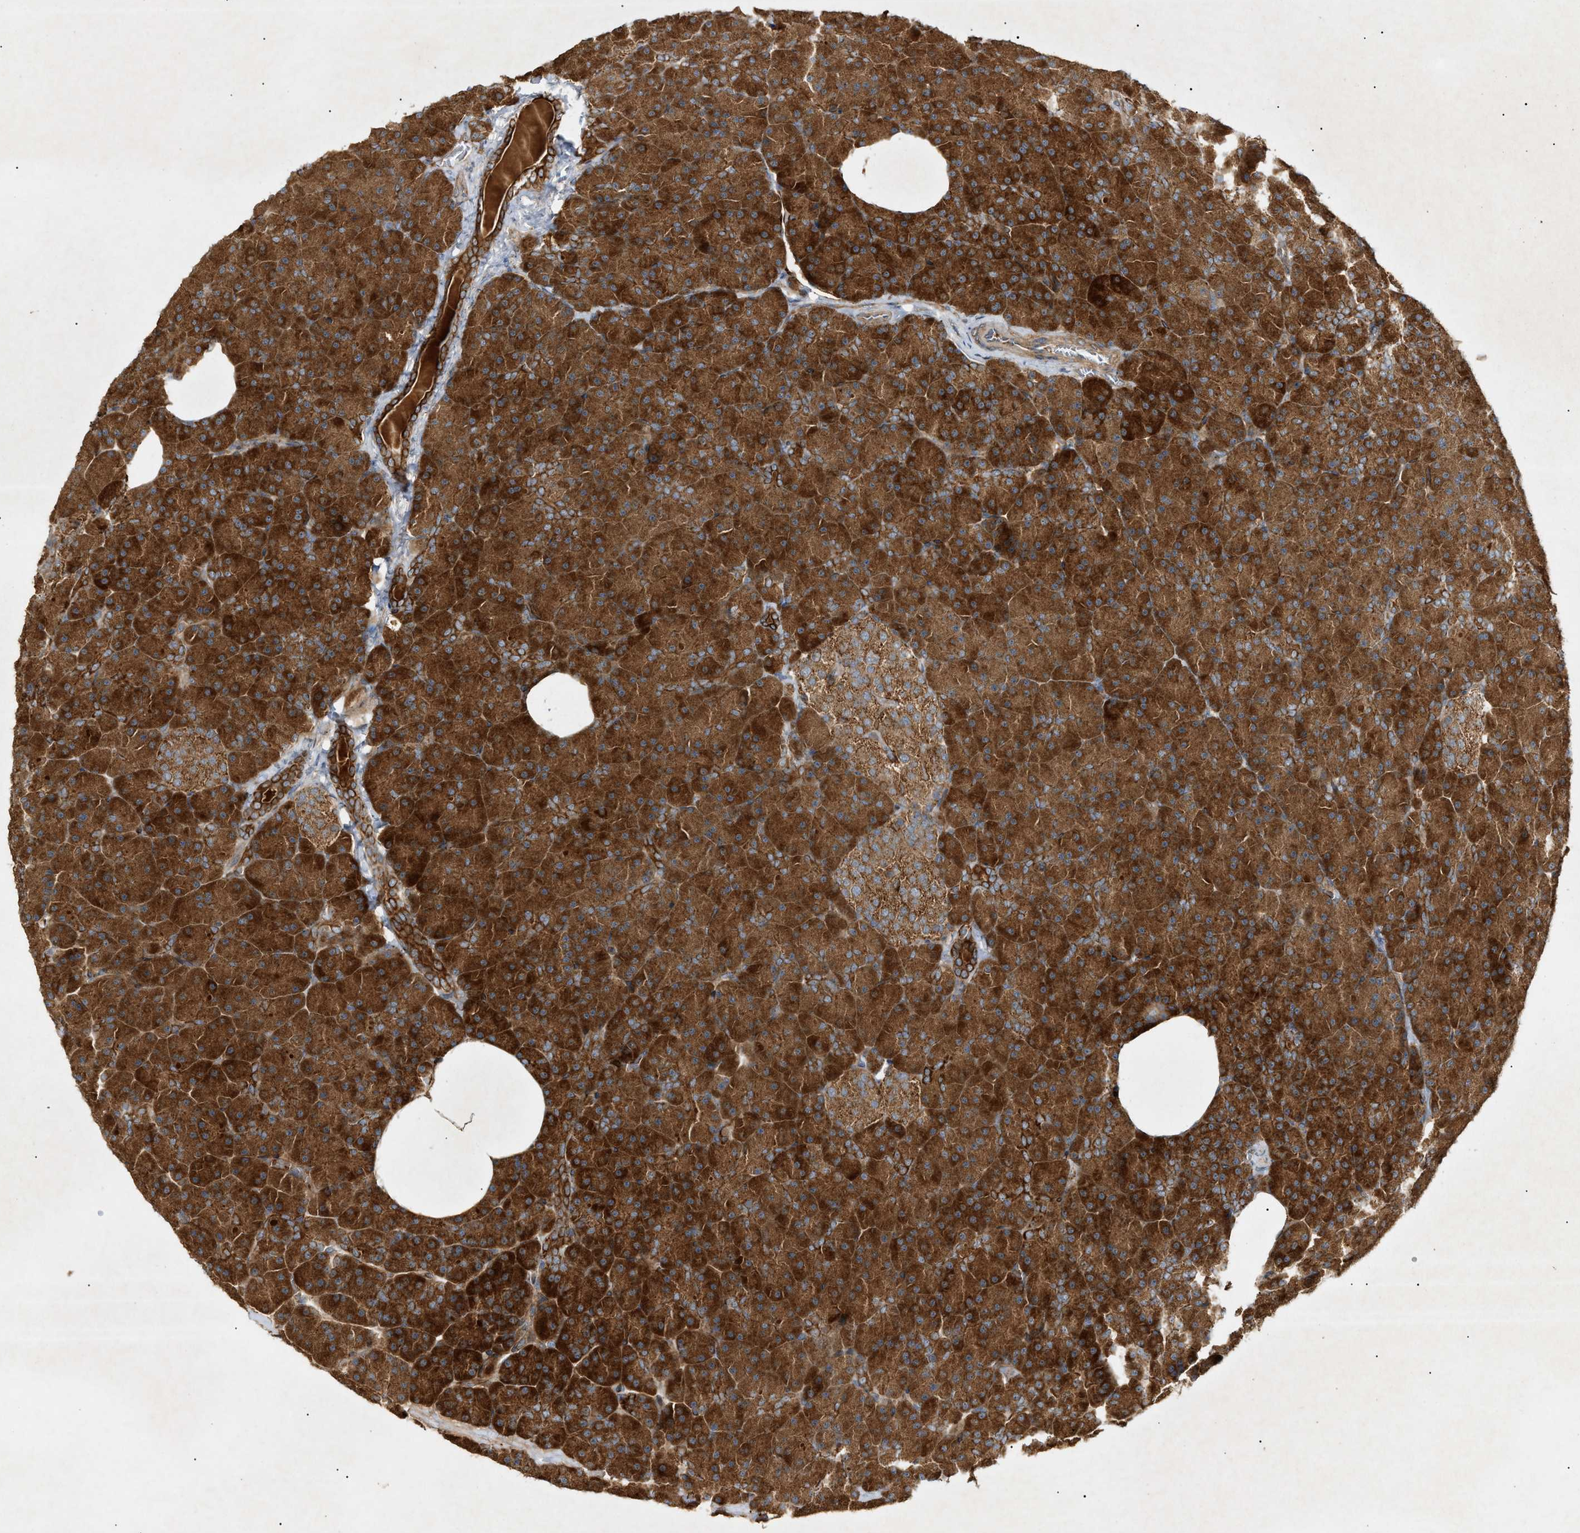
{"staining": {"intensity": "strong", "quantity": ">75%", "location": "cytoplasmic/membranous"}, "tissue": "pancreas", "cell_type": "Exocrine glandular cells", "image_type": "normal", "snomed": [{"axis": "morphology", "description": "Normal tissue, NOS"}, {"axis": "topography", "description": "Pancreas"}], "caption": "Pancreas was stained to show a protein in brown. There is high levels of strong cytoplasmic/membranous positivity in about >75% of exocrine glandular cells. (IHC, brightfield microscopy, high magnification).", "gene": "MTCH1", "patient": {"sex": "female", "age": 35}}